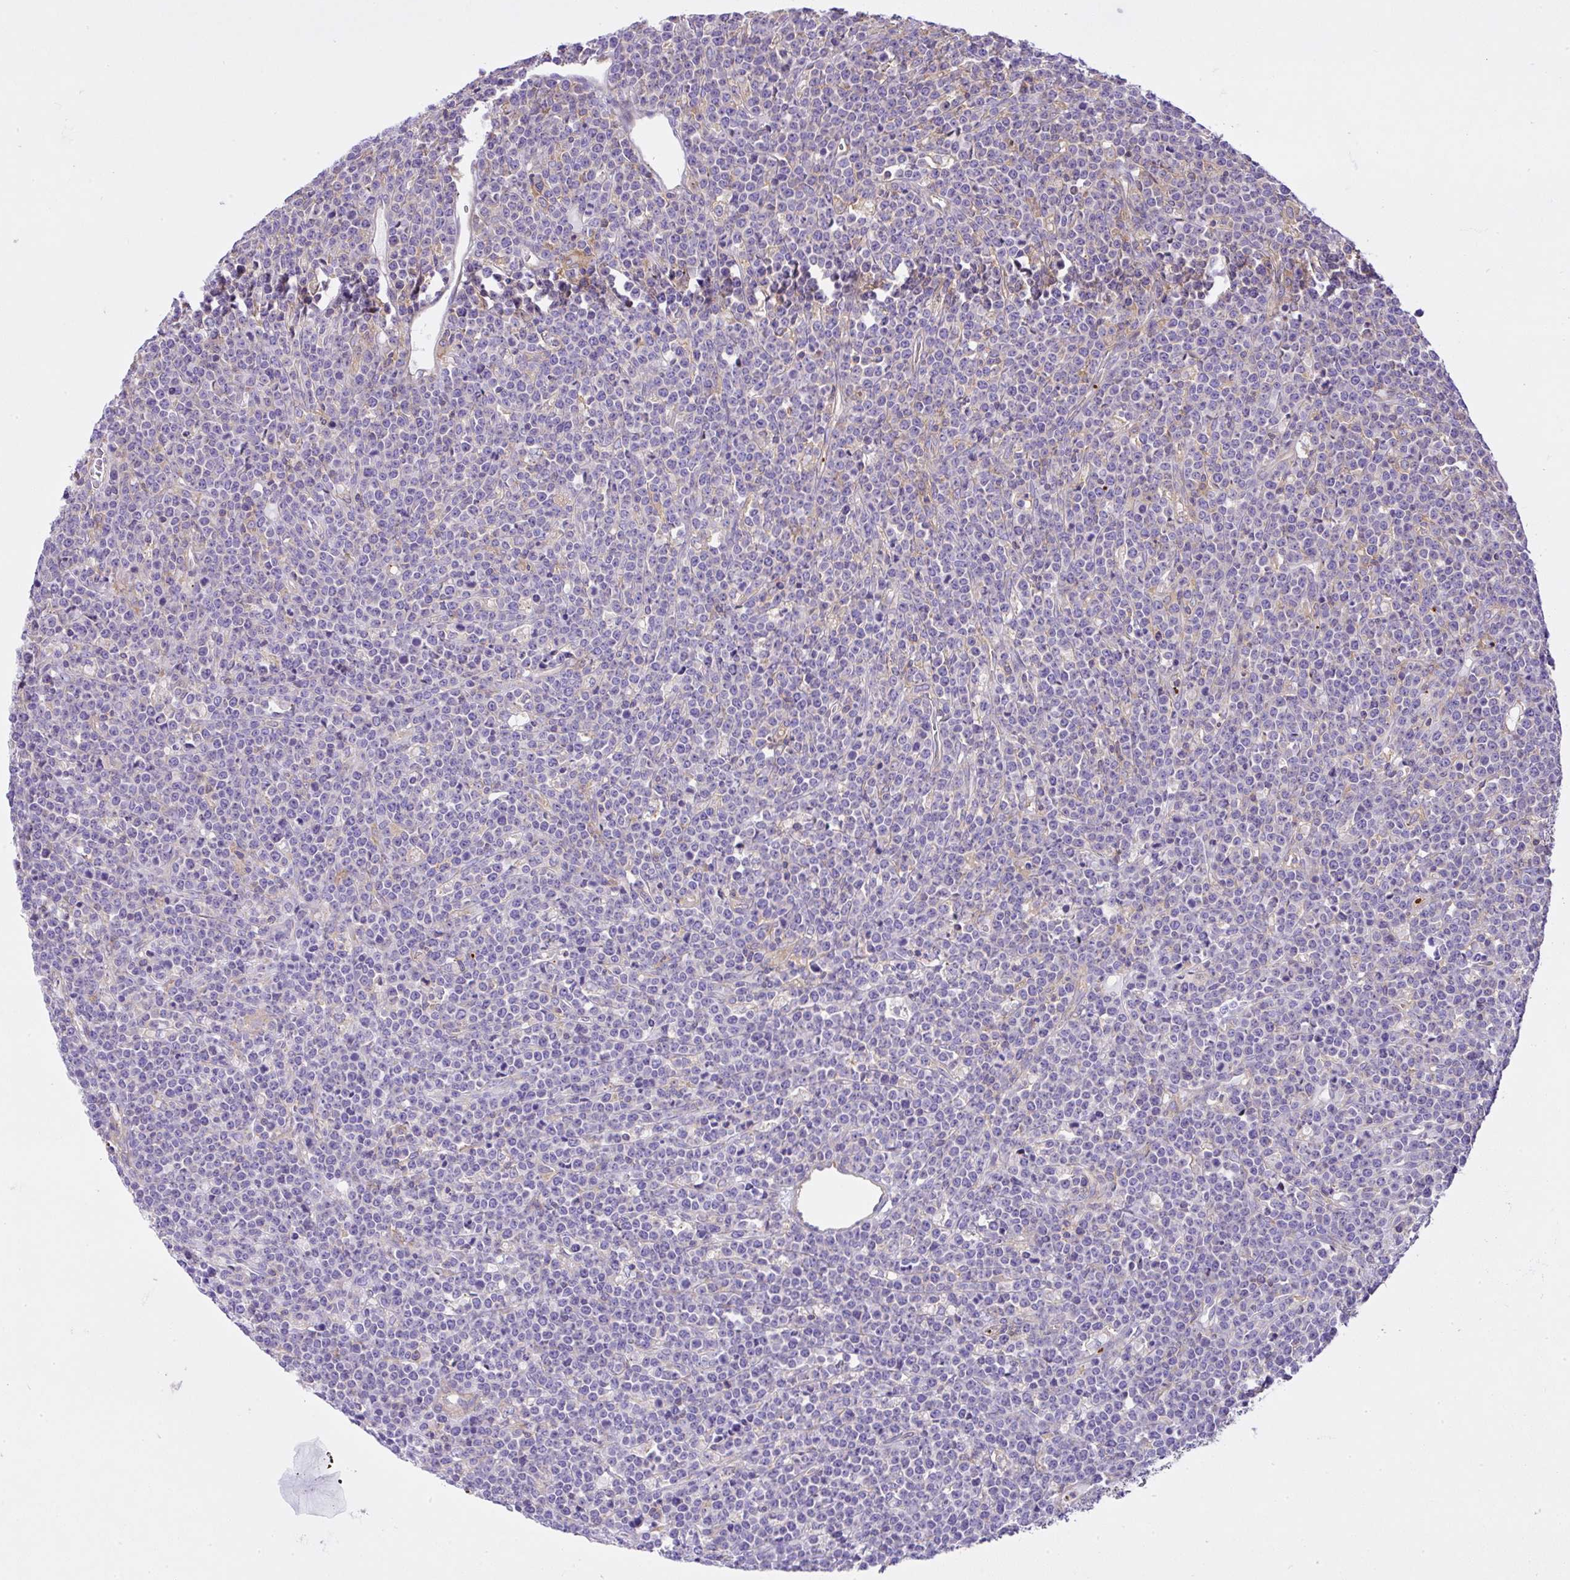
{"staining": {"intensity": "negative", "quantity": "none", "location": "none"}, "tissue": "lymphoma", "cell_type": "Tumor cells", "image_type": "cancer", "snomed": [{"axis": "morphology", "description": "Malignant lymphoma, non-Hodgkin's type, High grade"}, {"axis": "topography", "description": "Ovary"}], "caption": "Image shows no protein expression in tumor cells of lymphoma tissue.", "gene": "CCDC142", "patient": {"sex": "female", "age": 56}}